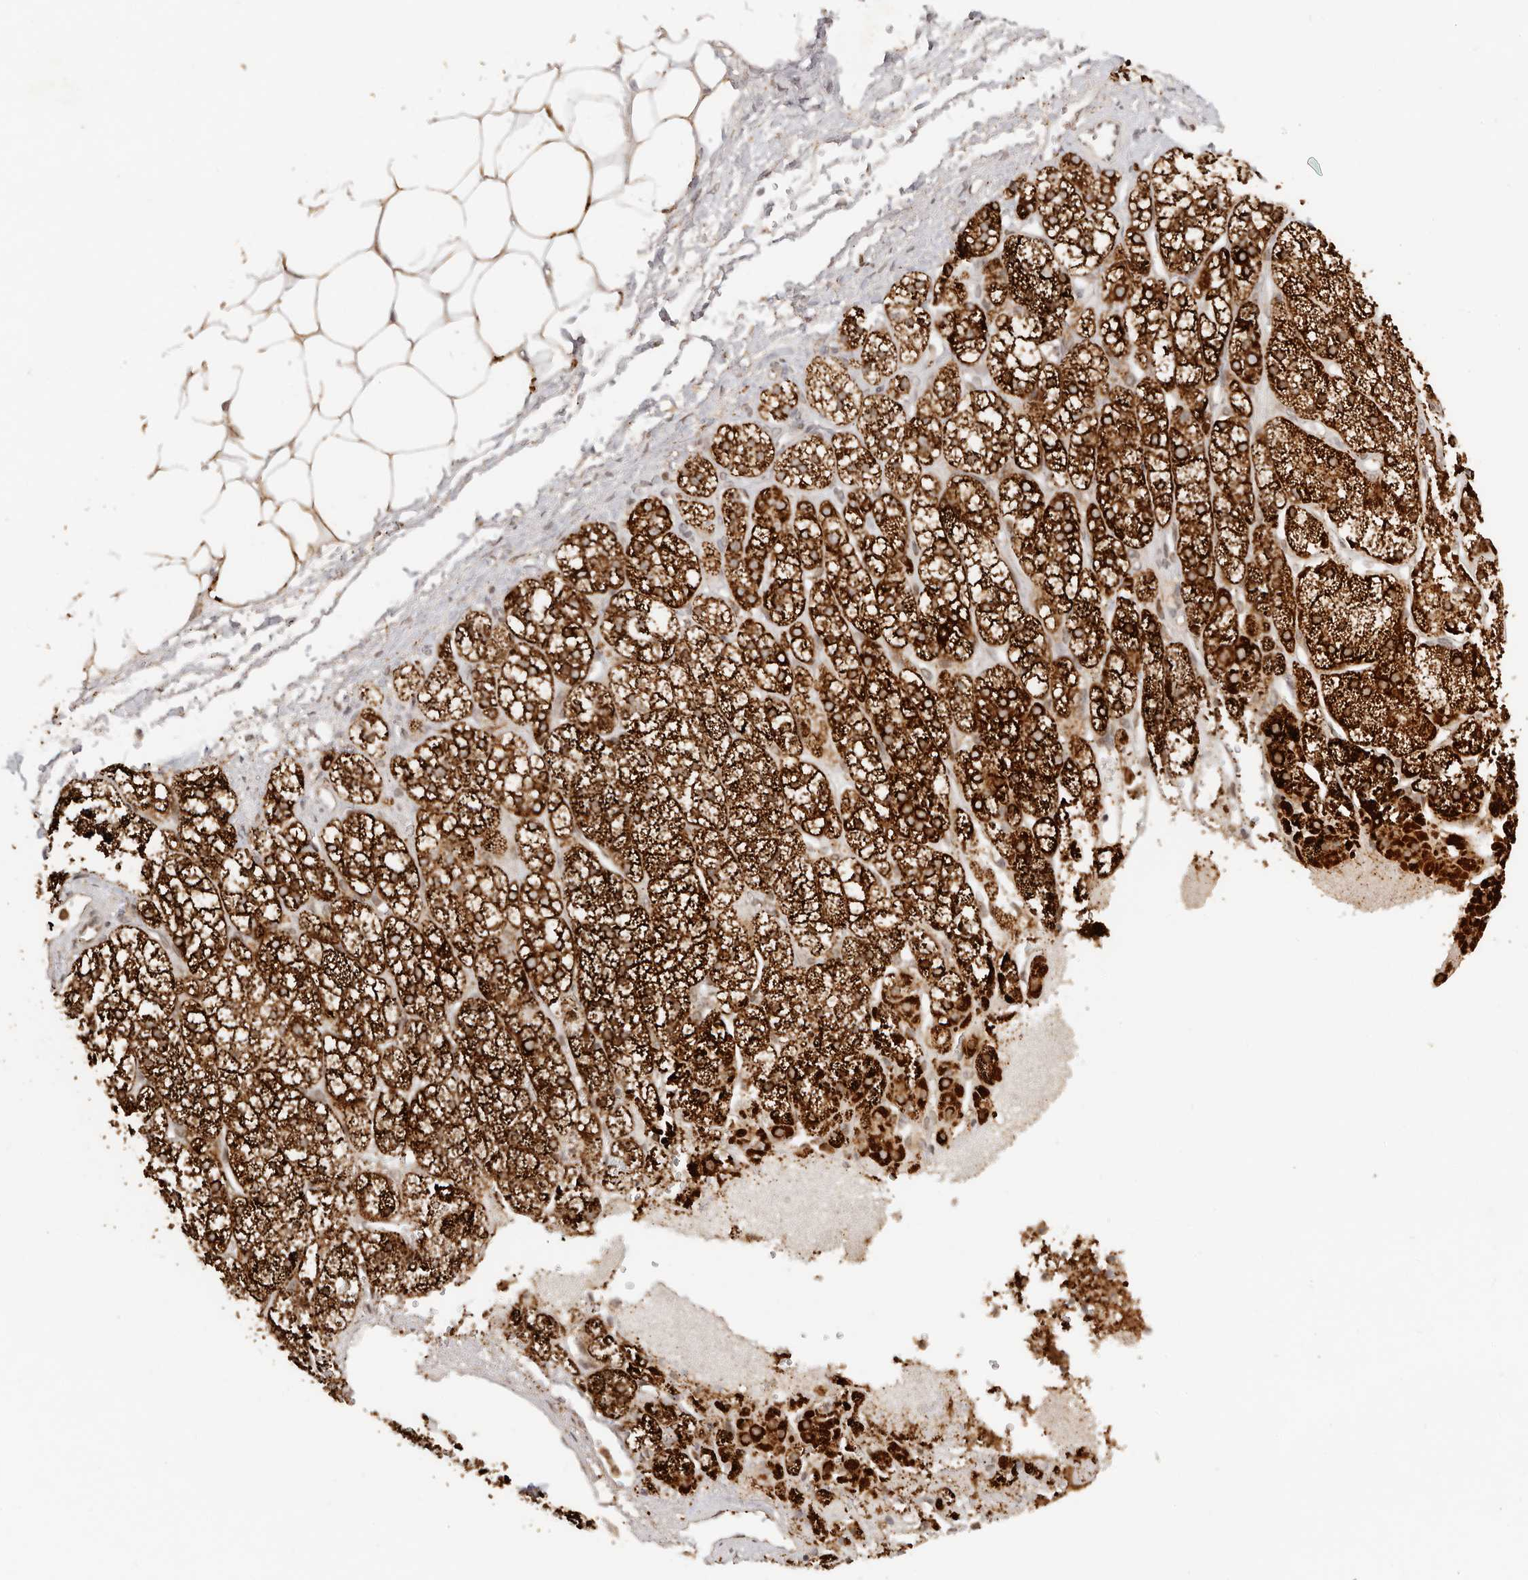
{"staining": {"intensity": "strong", "quantity": ">75%", "location": "cytoplasmic/membranous"}, "tissue": "adrenal gland", "cell_type": "Glandular cells", "image_type": "normal", "snomed": [{"axis": "morphology", "description": "Normal tissue, NOS"}, {"axis": "topography", "description": "Adrenal gland"}], "caption": "Glandular cells show high levels of strong cytoplasmic/membranous positivity in about >75% of cells in unremarkable adrenal gland.", "gene": "SEC14L1", "patient": {"sex": "male", "age": 56}}